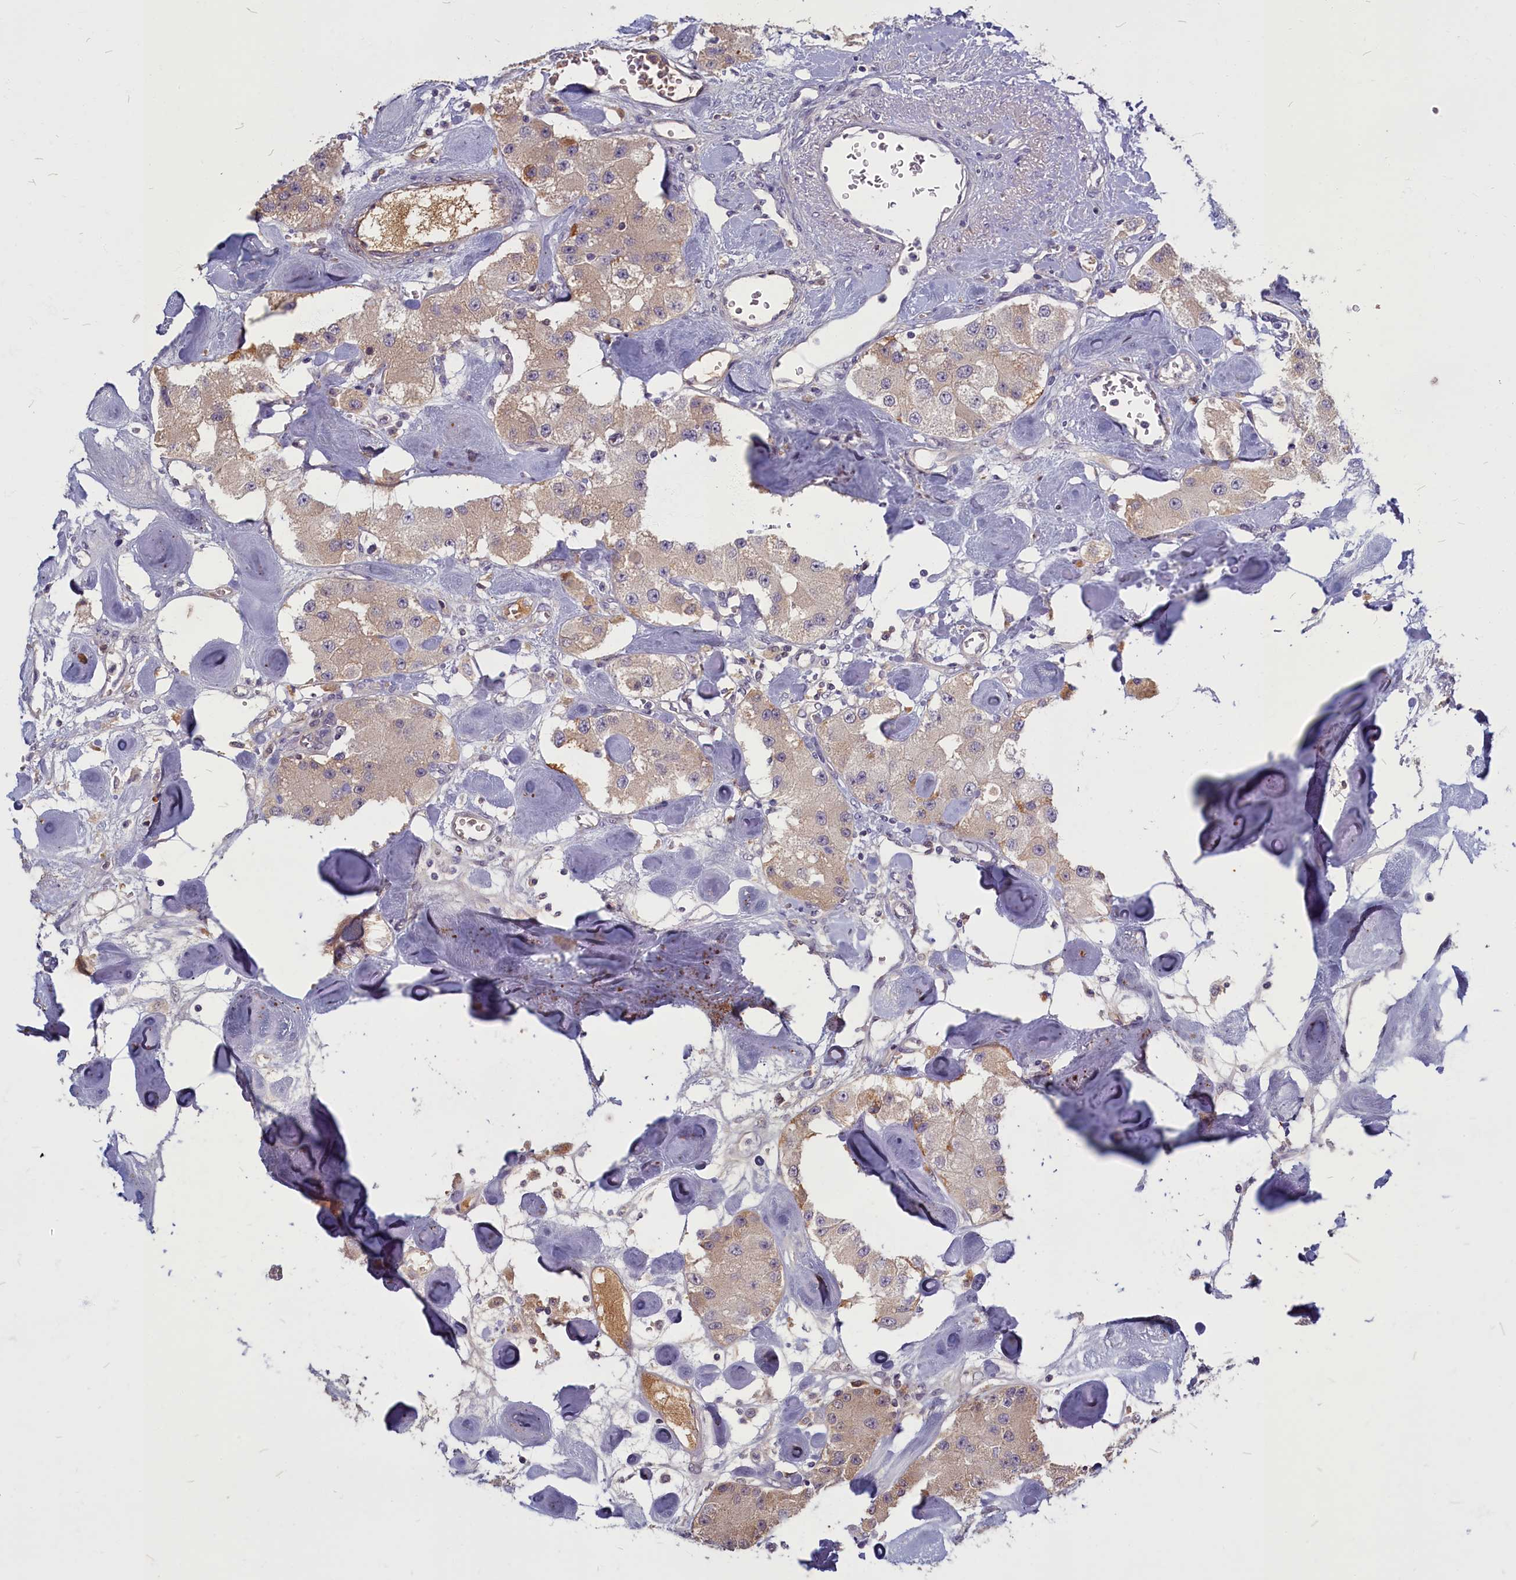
{"staining": {"intensity": "weak", "quantity": "25%-75%", "location": "cytoplasmic/membranous"}, "tissue": "carcinoid", "cell_type": "Tumor cells", "image_type": "cancer", "snomed": [{"axis": "morphology", "description": "Carcinoid, malignant, NOS"}, {"axis": "topography", "description": "Pancreas"}], "caption": "Human carcinoid stained for a protein (brown) displays weak cytoplasmic/membranous positive positivity in about 25%-75% of tumor cells.", "gene": "SV2C", "patient": {"sex": "male", "age": 41}}